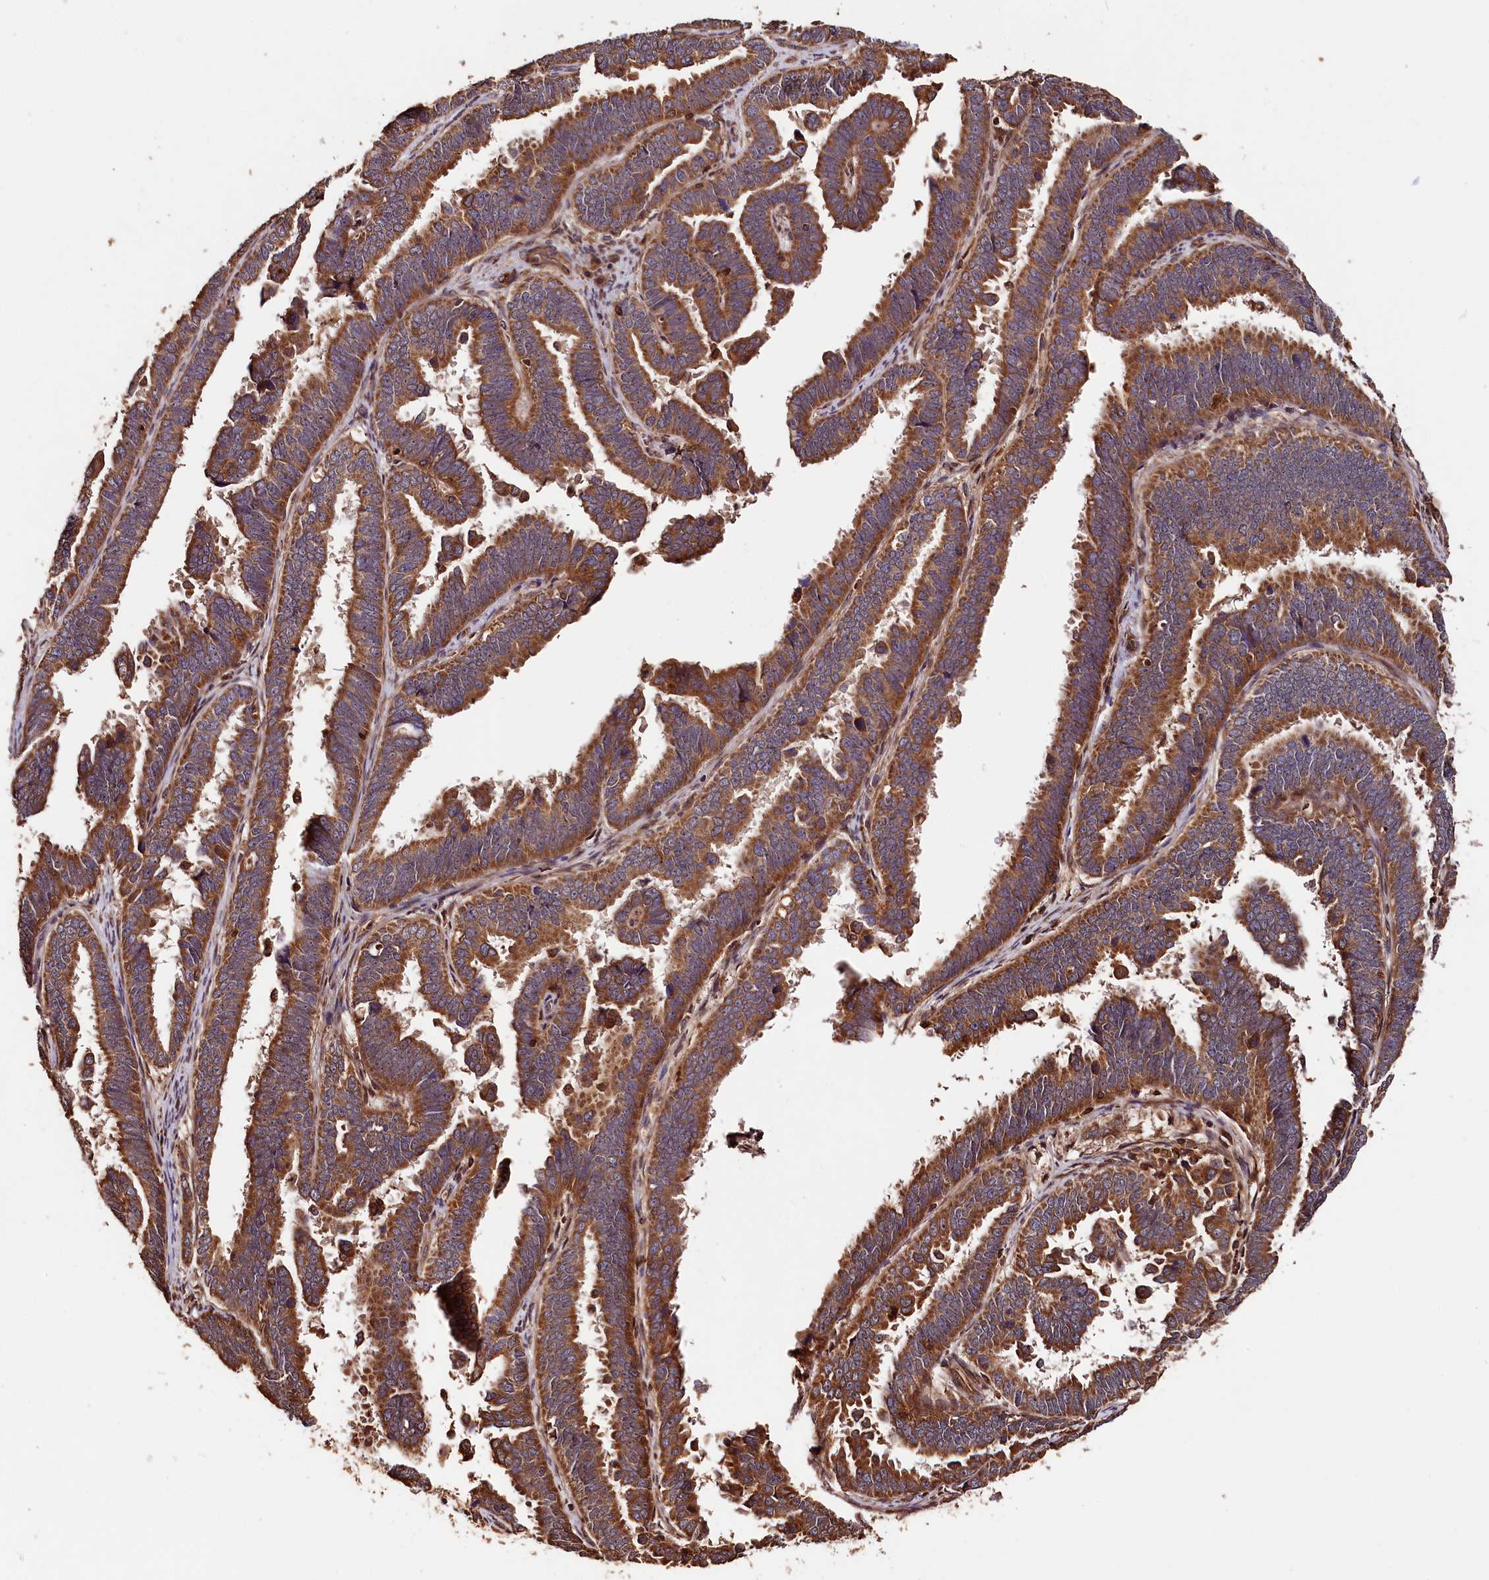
{"staining": {"intensity": "strong", "quantity": ">75%", "location": "cytoplasmic/membranous"}, "tissue": "endometrial cancer", "cell_type": "Tumor cells", "image_type": "cancer", "snomed": [{"axis": "morphology", "description": "Adenocarcinoma, NOS"}, {"axis": "topography", "description": "Endometrium"}], "caption": "Adenocarcinoma (endometrial) was stained to show a protein in brown. There is high levels of strong cytoplasmic/membranous positivity in about >75% of tumor cells.", "gene": "HMOX2", "patient": {"sex": "female", "age": 75}}